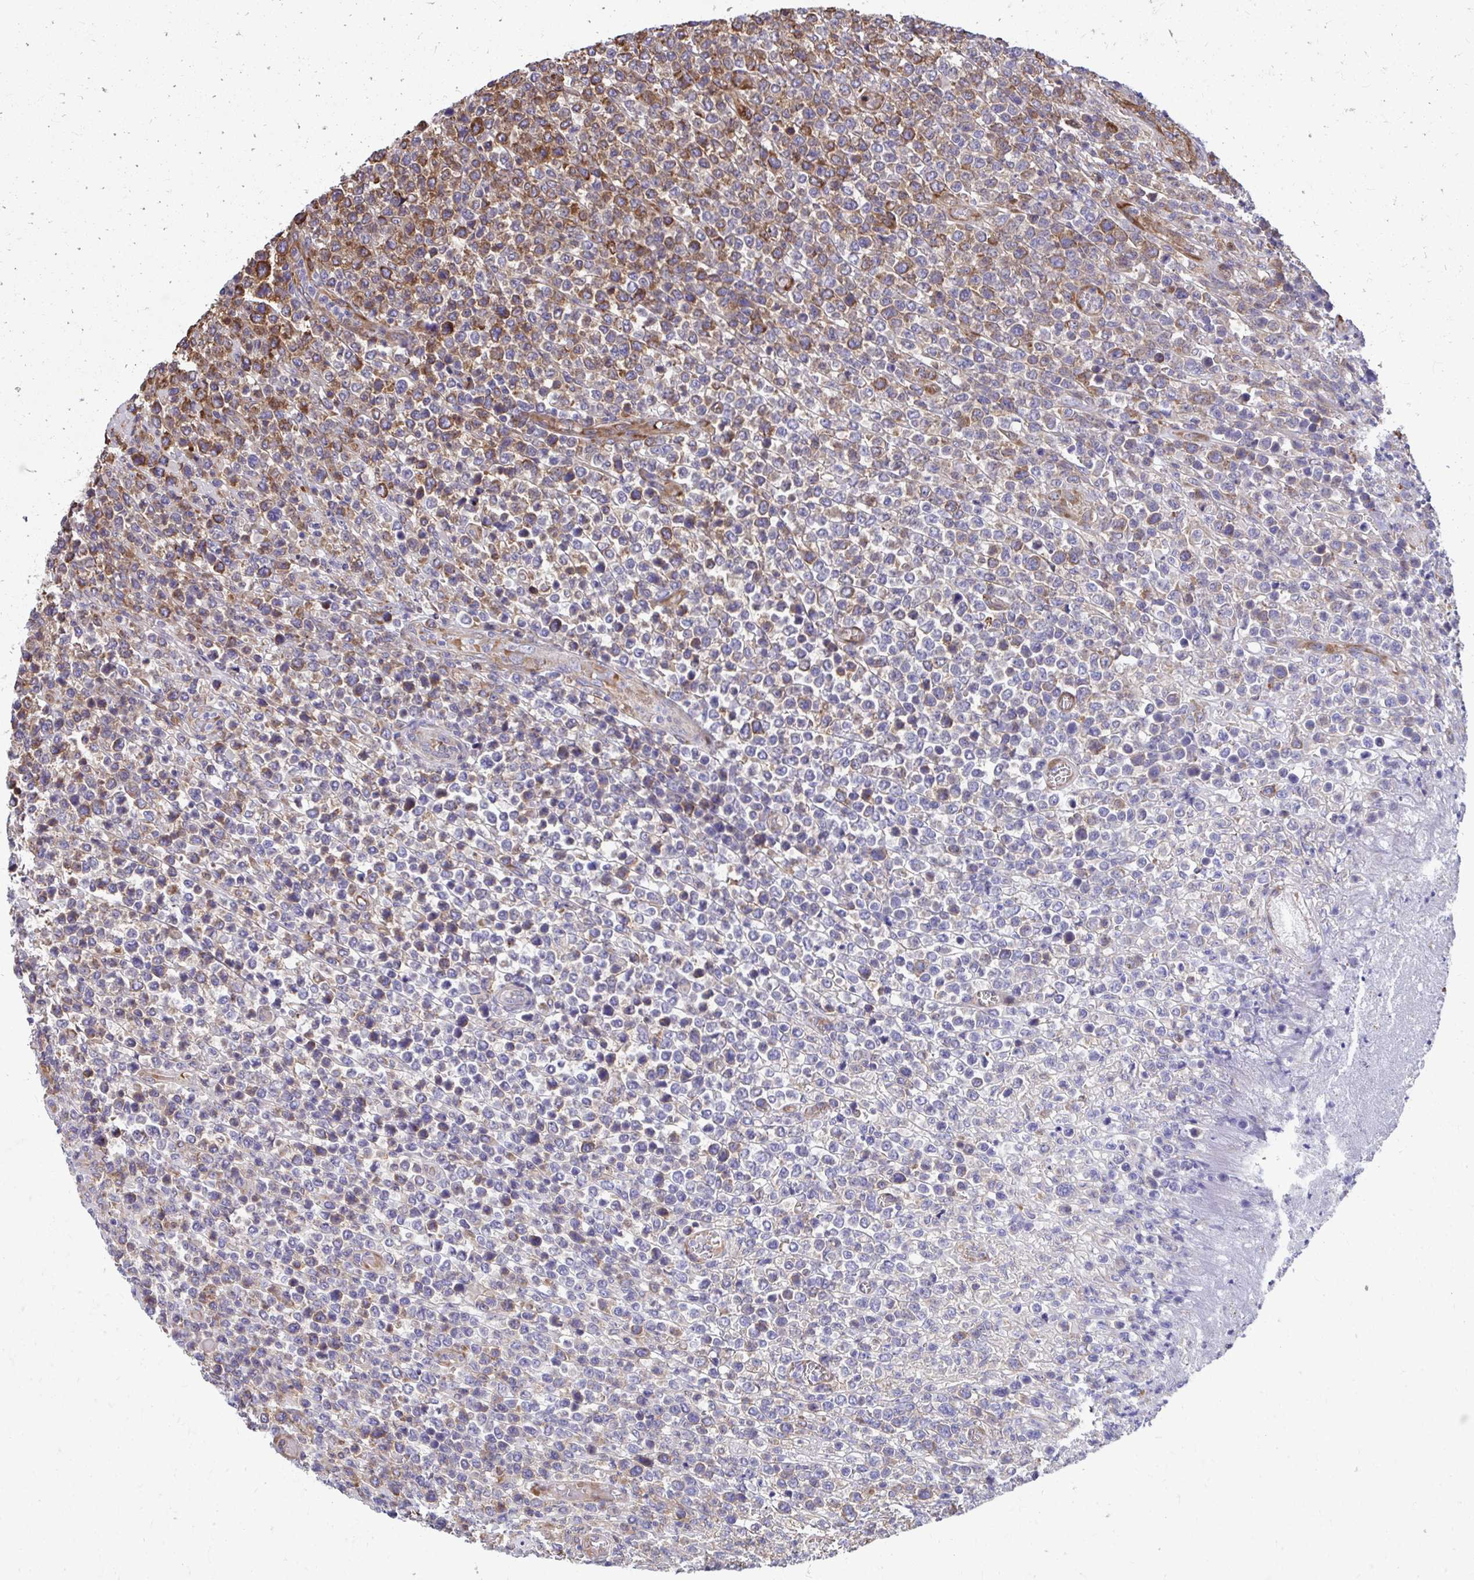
{"staining": {"intensity": "moderate", "quantity": "<25%", "location": "cytoplasmic/membranous"}, "tissue": "lymphoma", "cell_type": "Tumor cells", "image_type": "cancer", "snomed": [{"axis": "morphology", "description": "Malignant lymphoma, non-Hodgkin's type, High grade"}, {"axis": "topography", "description": "Soft tissue"}], "caption": "Immunohistochemical staining of high-grade malignant lymphoma, non-Hodgkin's type reveals low levels of moderate cytoplasmic/membranous protein expression in approximately <25% of tumor cells.", "gene": "ZNF778", "patient": {"sex": "female", "age": 56}}